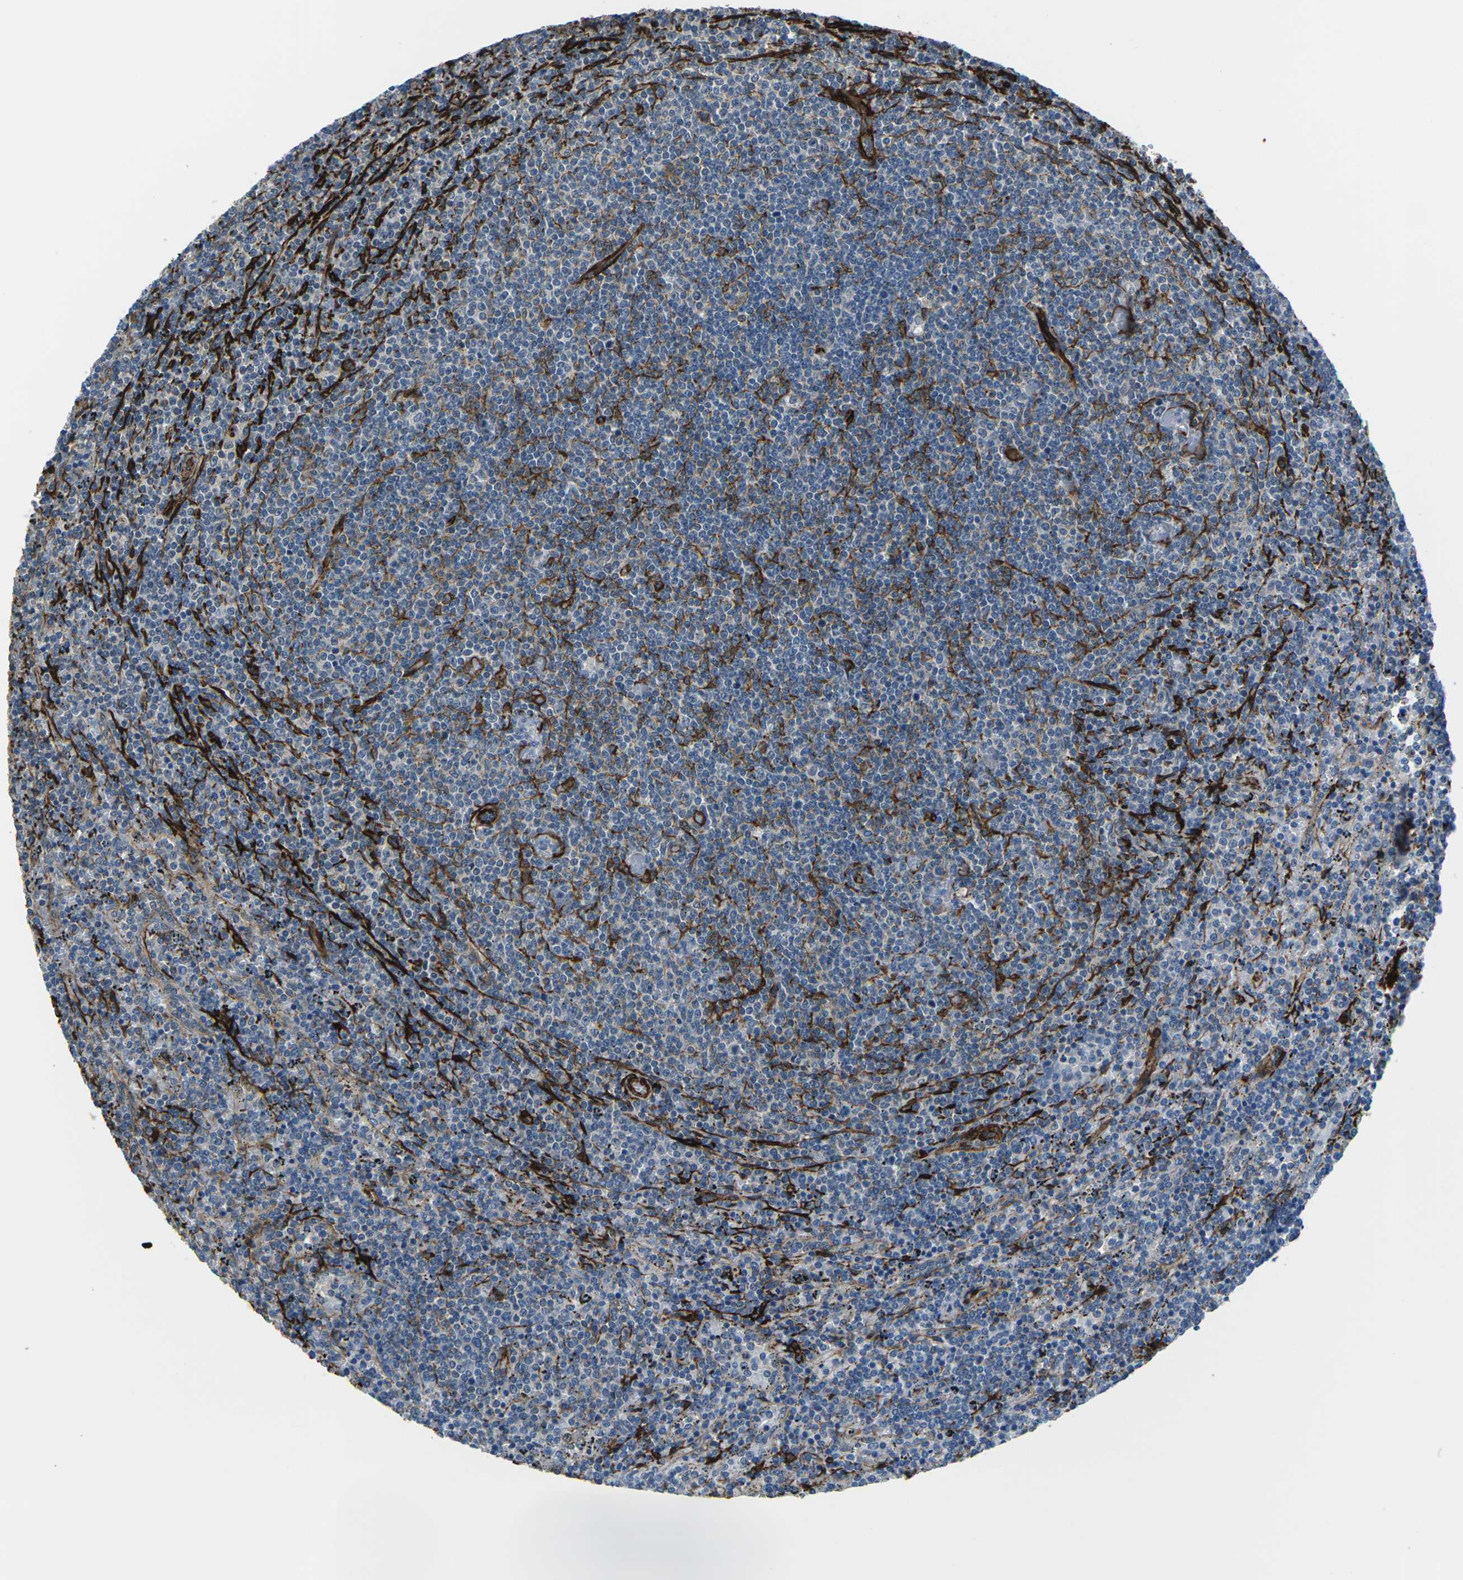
{"staining": {"intensity": "negative", "quantity": "none", "location": "none"}, "tissue": "lymphoma", "cell_type": "Tumor cells", "image_type": "cancer", "snomed": [{"axis": "morphology", "description": "Malignant lymphoma, non-Hodgkin's type, Low grade"}, {"axis": "topography", "description": "Spleen"}], "caption": "Image shows no protein staining in tumor cells of lymphoma tissue.", "gene": "GRAMD1C", "patient": {"sex": "female", "age": 50}}